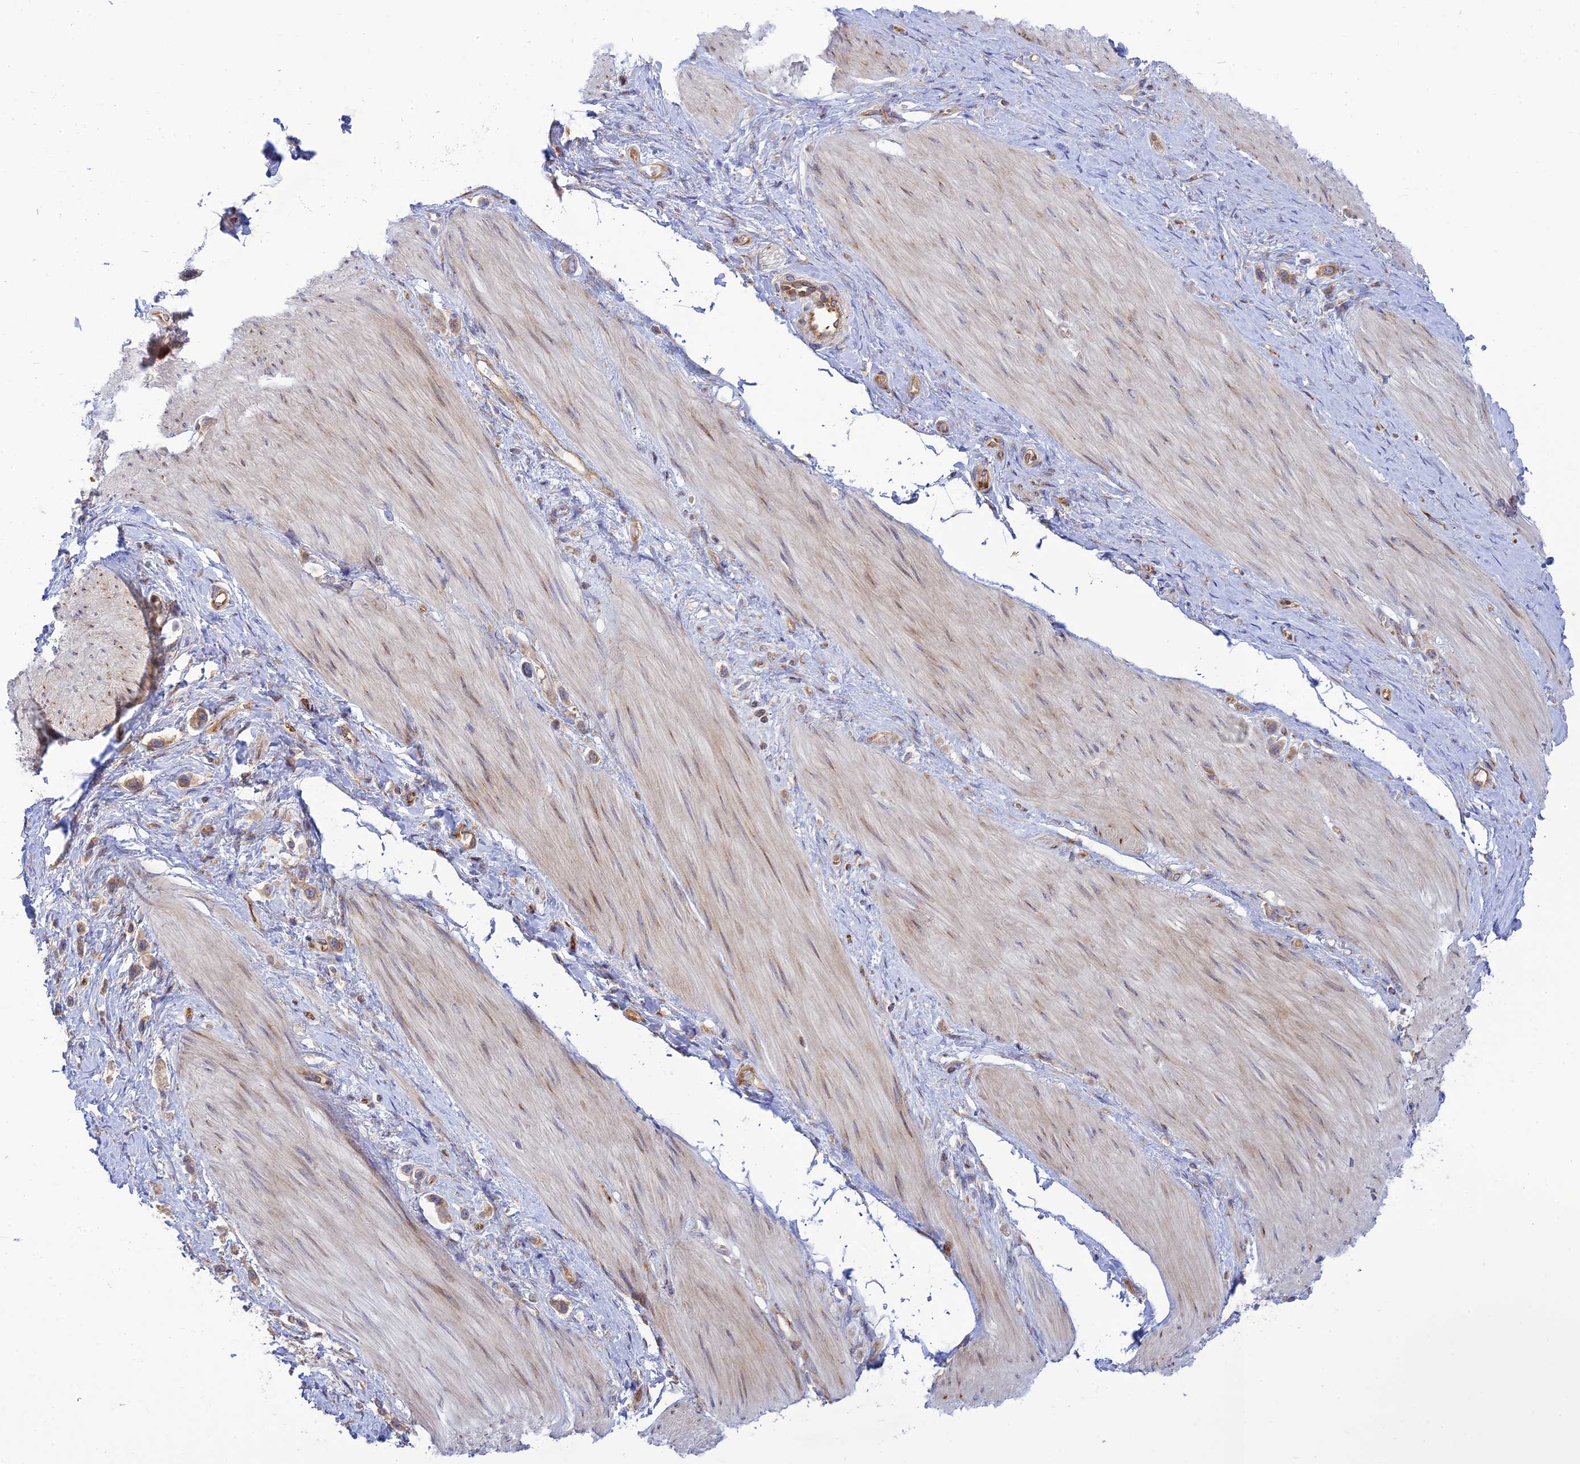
{"staining": {"intensity": "weak", "quantity": ">75%", "location": "cytoplasmic/membranous"}, "tissue": "stomach cancer", "cell_type": "Tumor cells", "image_type": "cancer", "snomed": [{"axis": "morphology", "description": "Adenocarcinoma, NOS"}, {"axis": "topography", "description": "Stomach"}], "caption": "Protein analysis of adenocarcinoma (stomach) tissue shows weak cytoplasmic/membranous staining in about >75% of tumor cells. The protein of interest is shown in brown color, while the nuclei are stained blue.", "gene": "PIMREG", "patient": {"sex": "female", "age": 65}}